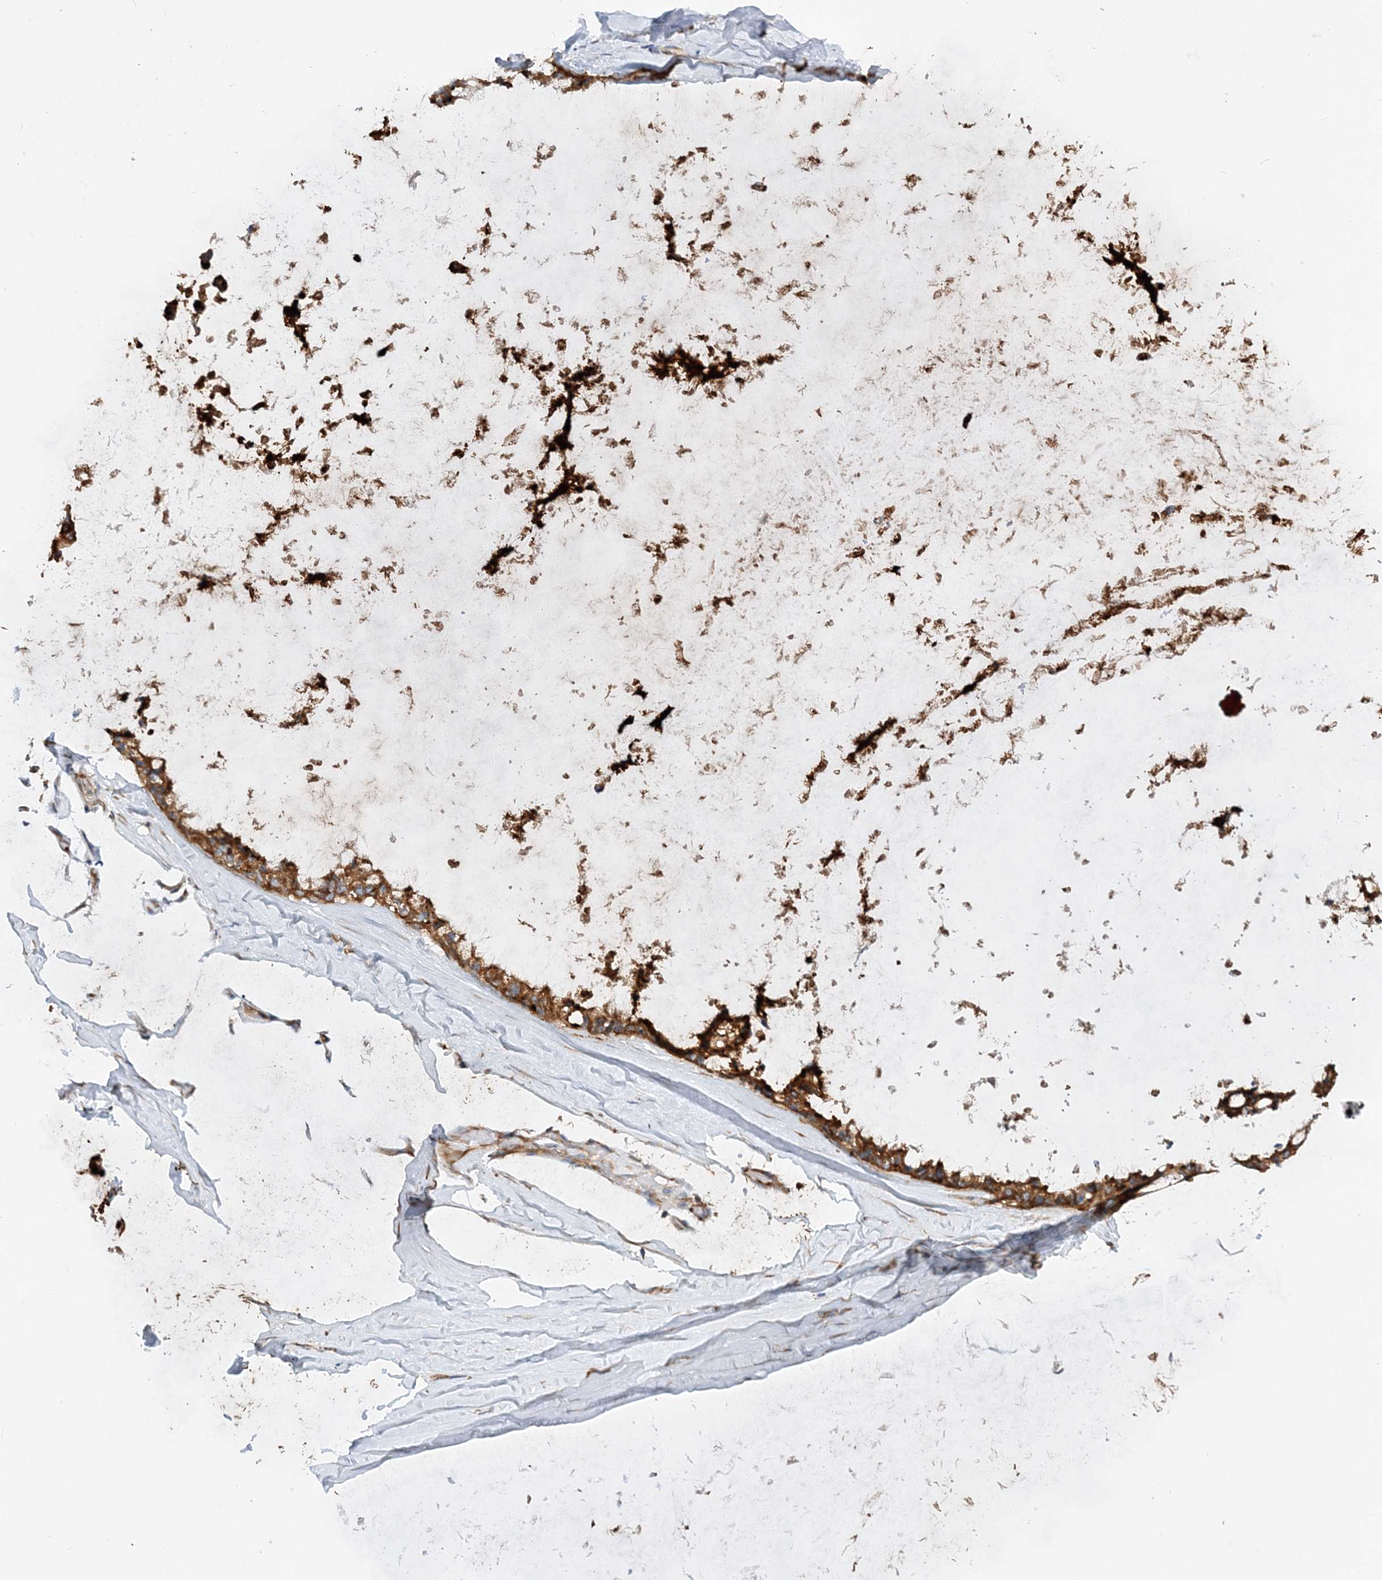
{"staining": {"intensity": "strong", "quantity": ">75%", "location": "cytoplasmic/membranous"}, "tissue": "ovarian cancer", "cell_type": "Tumor cells", "image_type": "cancer", "snomed": [{"axis": "morphology", "description": "Cystadenocarcinoma, mucinous, NOS"}, {"axis": "topography", "description": "Ovary"}], "caption": "Protein analysis of mucinous cystadenocarcinoma (ovarian) tissue demonstrates strong cytoplasmic/membranous positivity in about >75% of tumor cells.", "gene": "LARP4B", "patient": {"sex": "female", "age": 39}}